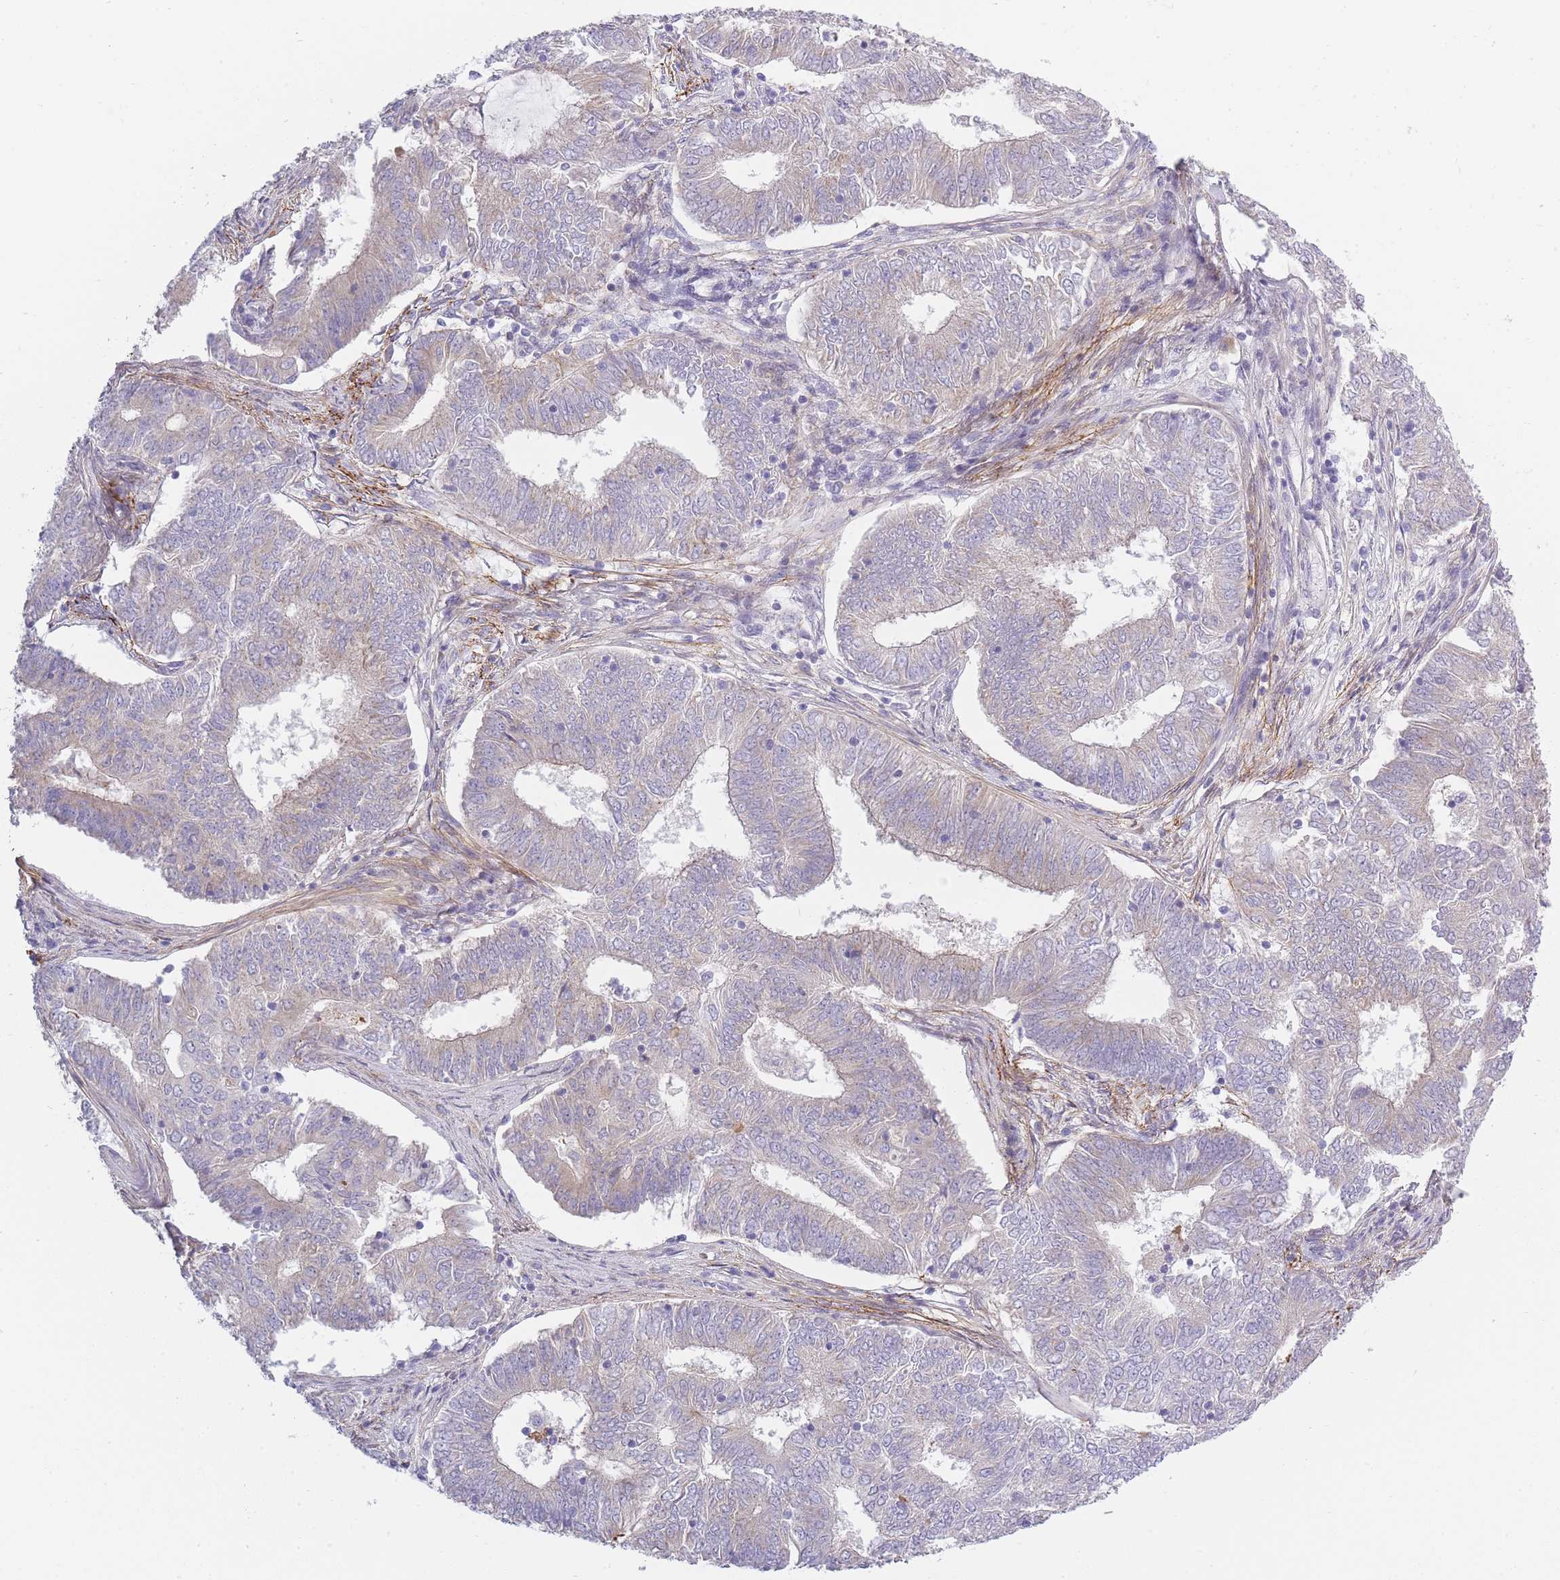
{"staining": {"intensity": "negative", "quantity": "none", "location": "none"}, "tissue": "endometrial cancer", "cell_type": "Tumor cells", "image_type": "cancer", "snomed": [{"axis": "morphology", "description": "Adenocarcinoma, NOS"}, {"axis": "topography", "description": "Endometrium"}], "caption": "This micrograph is of endometrial cancer stained with immunohistochemistry to label a protein in brown with the nuclei are counter-stained blue. There is no positivity in tumor cells. Nuclei are stained in blue.", "gene": "AP3M2", "patient": {"sex": "female", "age": 62}}